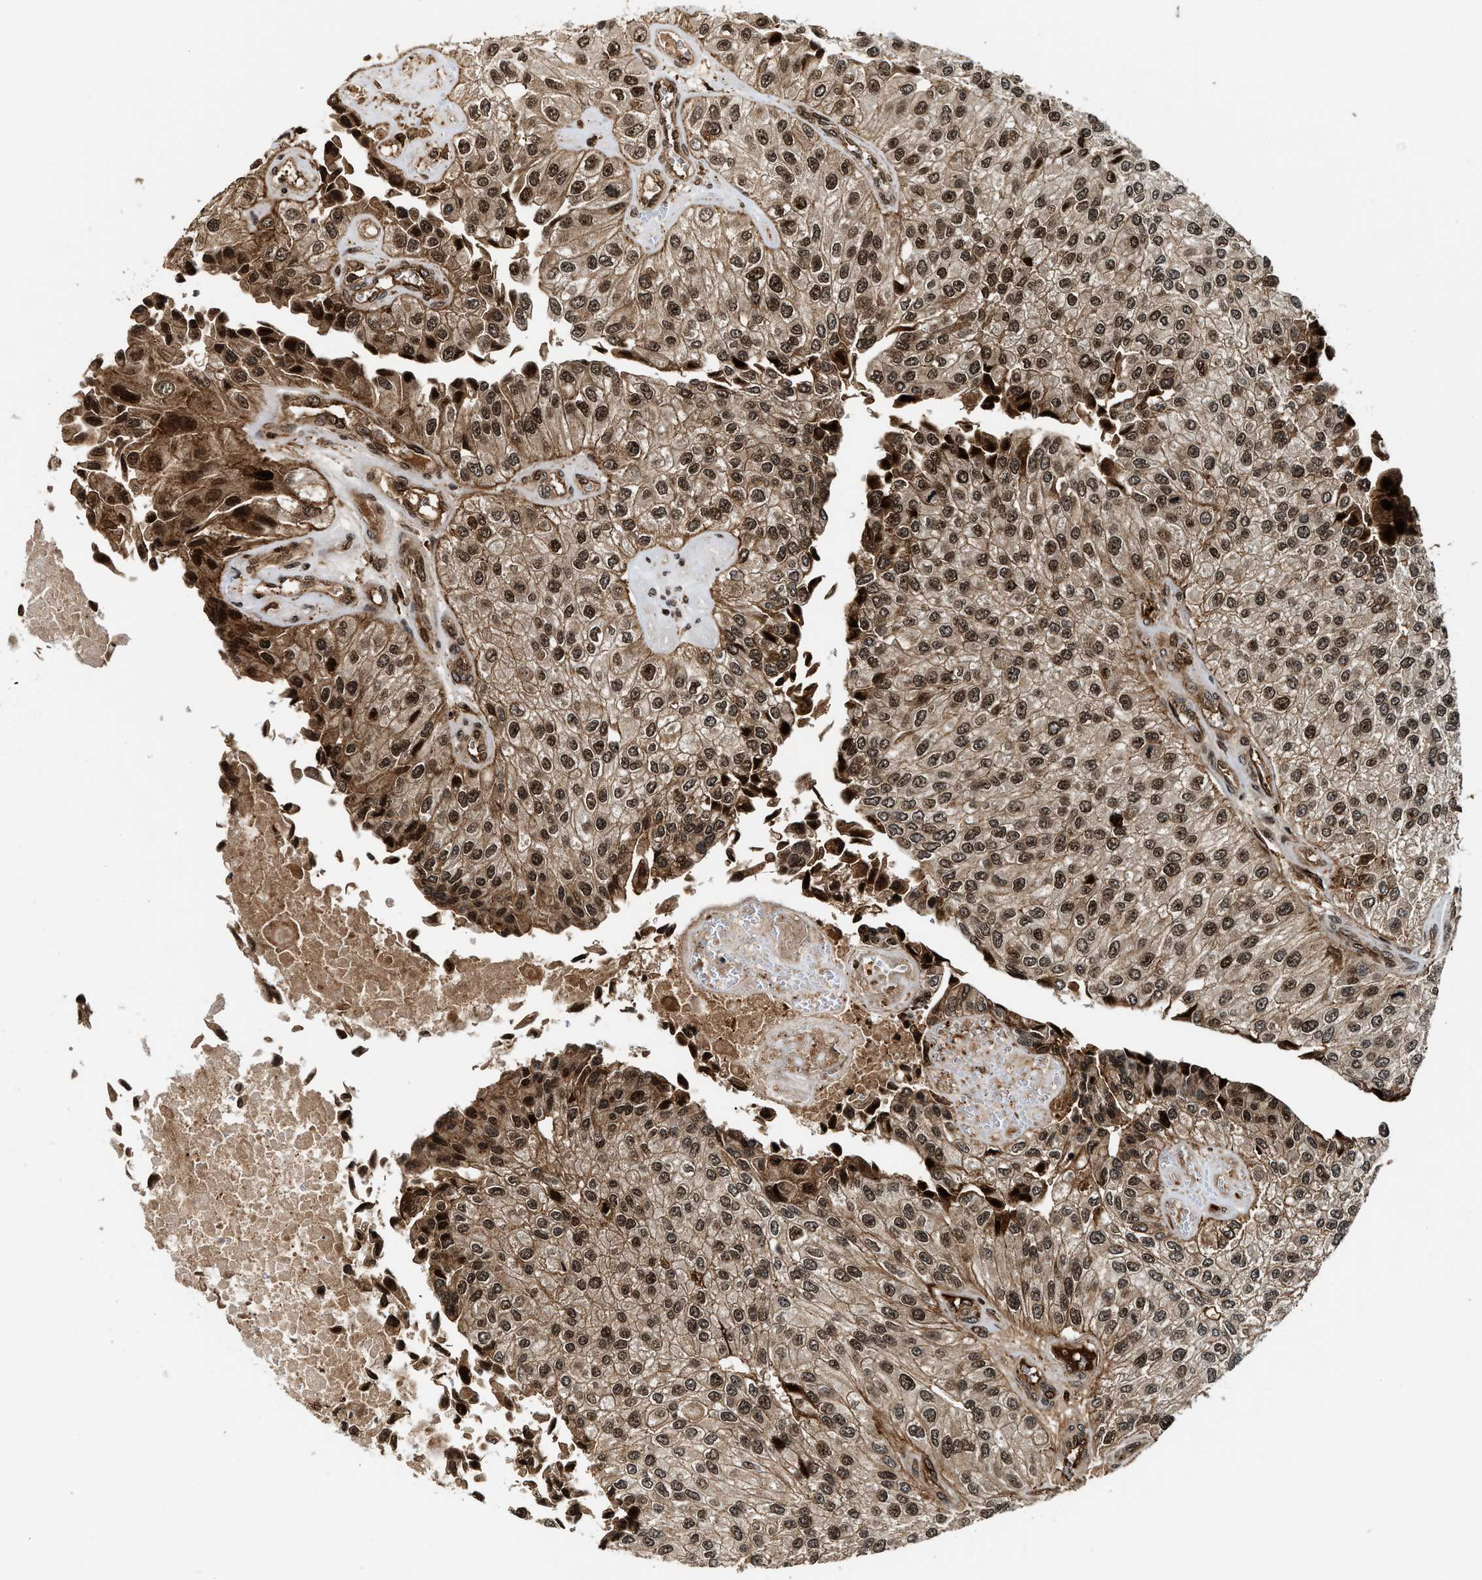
{"staining": {"intensity": "moderate", "quantity": ">75%", "location": "cytoplasmic/membranous,nuclear"}, "tissue": "urothelial cancer", "cell_type": "Tumor cells", "image_type": "cancer", "snomed": [{"axis": "morphology", "description": "Urothelial carcinoma, High grade"}, {"axis": "topography", "description": "Kidney"}, {"axis": "topography", "description": "Urinary bladder"}], "caption": "Moderate cytoplasmic/membranous and nuclear protein positivity is seen in approximately >75% of tumor cells in high-grade urothelial carcinoma. The staining is performed using DAB brown chromogen to label protein expression. The nuclei are counter-stained blue using hematoxylin.", "gene": "MDM2", "patient": {"sex": "male", "age": 77}}